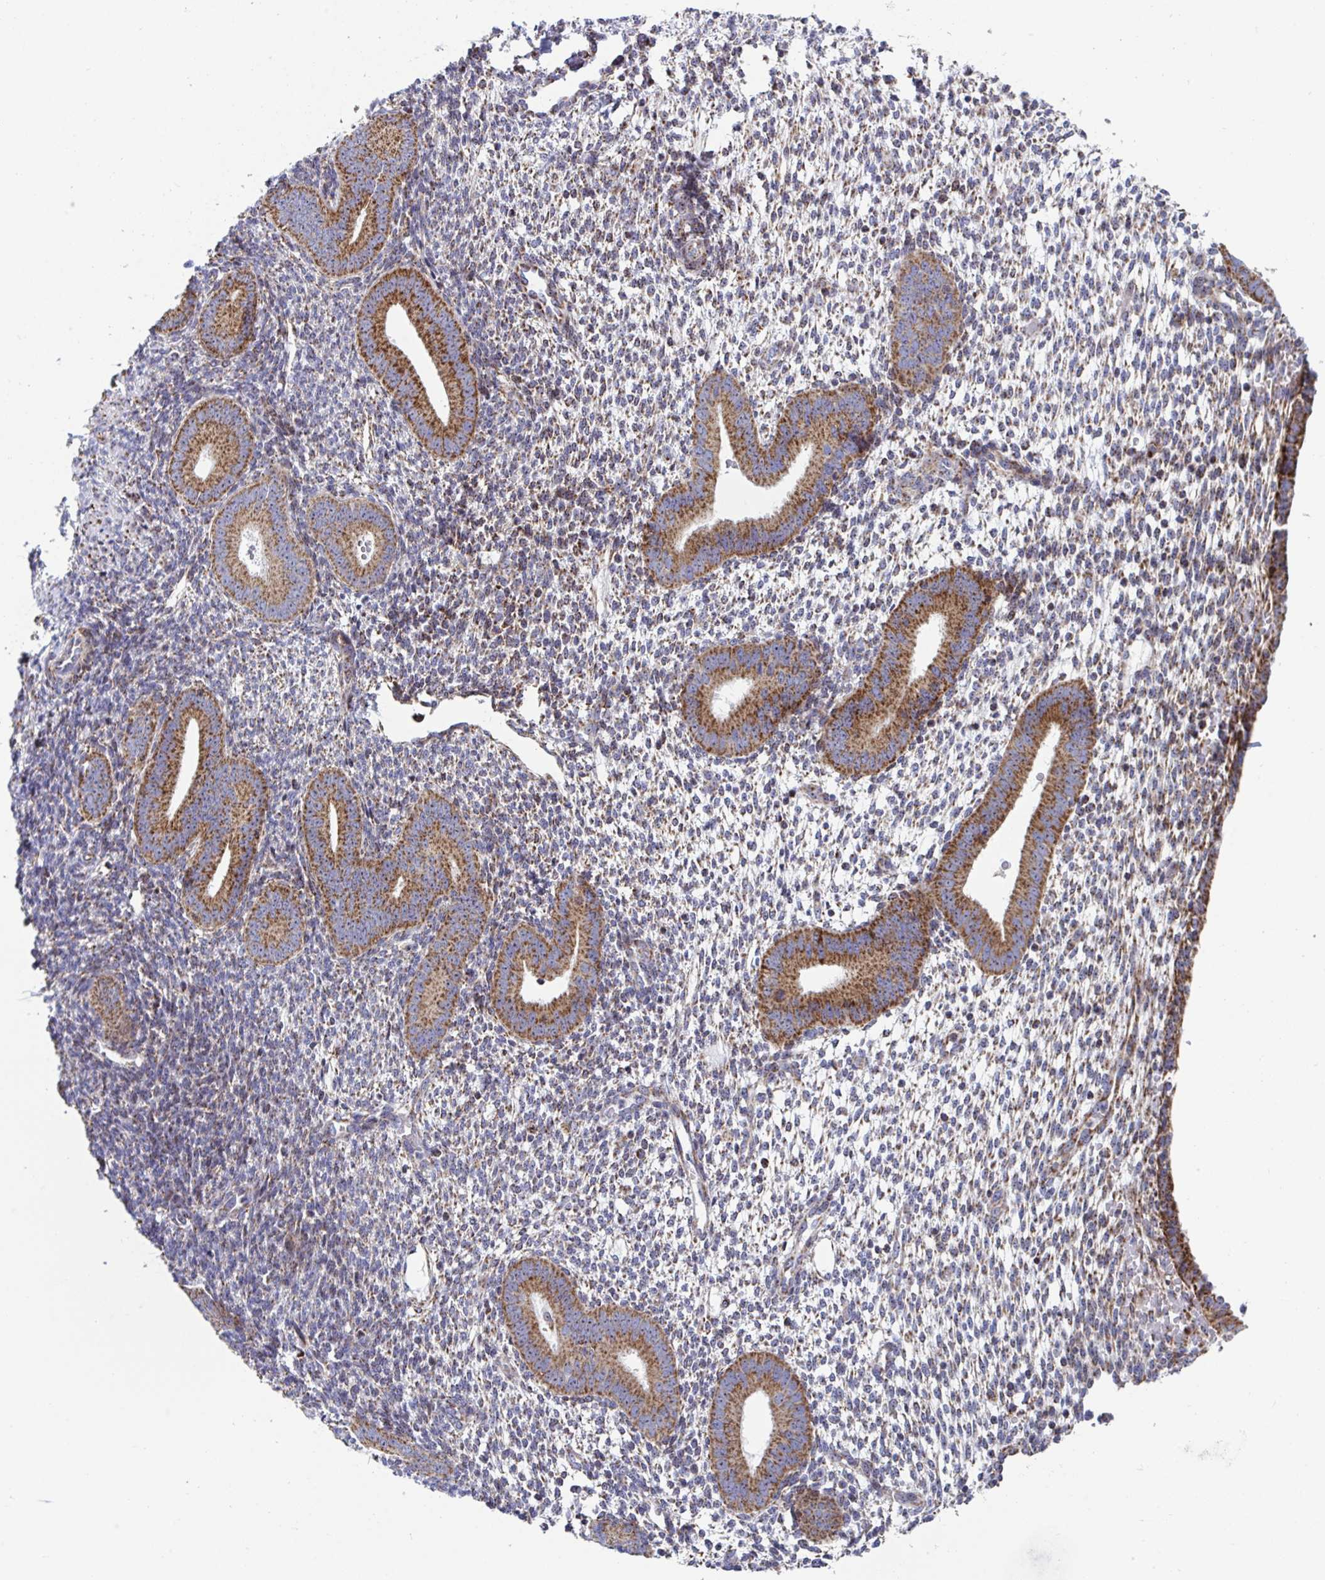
{"staining": {"intensity": "moderate", "quantity": "<25%", "location": "cytoplasmic/membranous"}, "tissue": "endometrium", "cell_type": "Cells in endometrial stroma", "image_type": "normal", "snomed": [{"axis": "morphology", "description": "Normal tissue, NOS"}, {"axis": "topography", "description": "Endometrium"}], "caption": "The histopathology image displays staining of benign endometrium, revealing moderate cytoplasmic/membranous protein expression (brown color) within cells in endometrial stroma. Immunohistochemistry (ihc) stains the protein in brown and the nuclei are stained blue.", "gene": "ATP5MJ", "patient": {"sex": "female", "age": 40}}